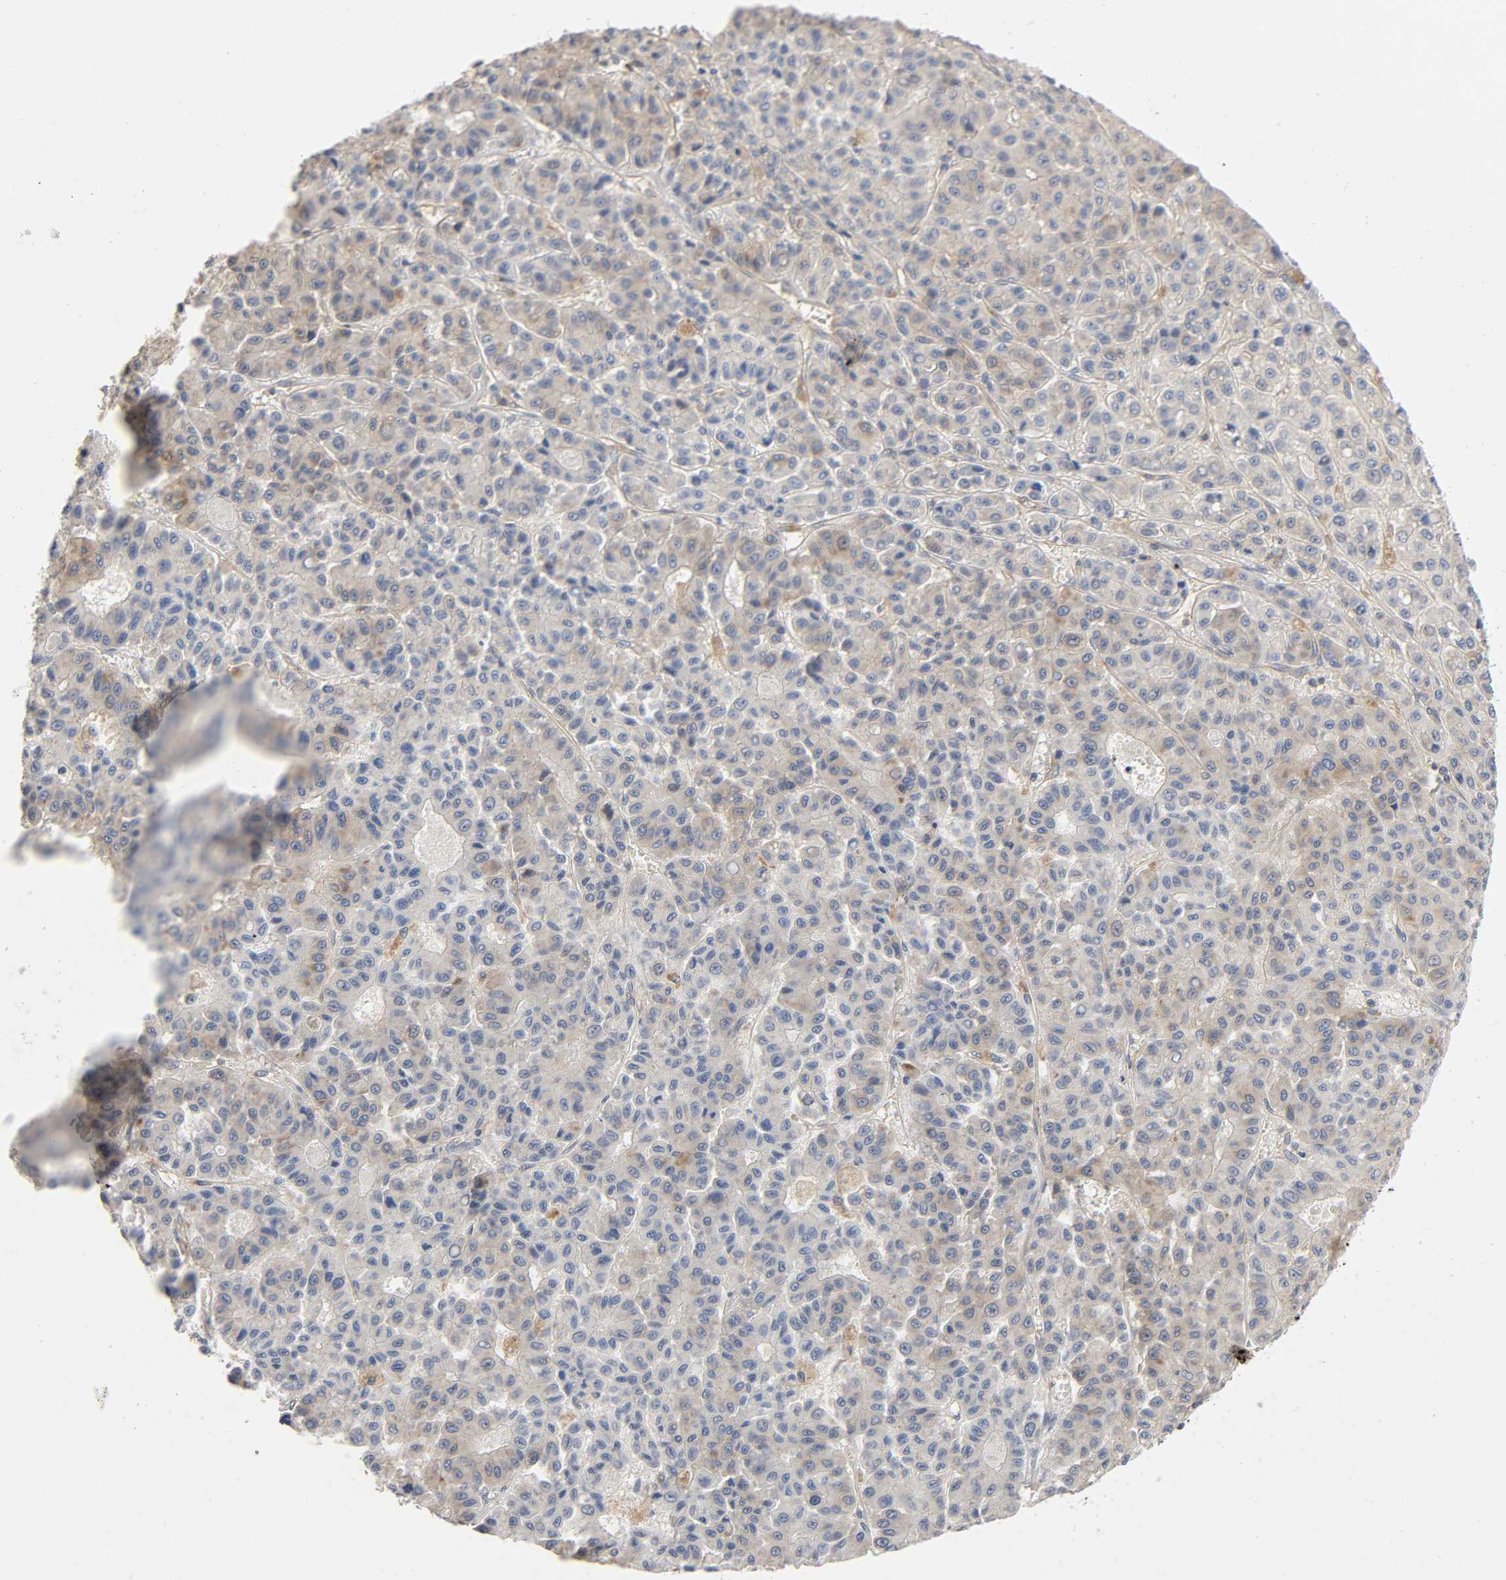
{"staining": {"intensity": "weak", "quantity": "<25%", "location": "cytoplasmic/membranous"}, "tissue": "liver cancer", "cell_type": "Tumor cells", "image_type": "cancer", "snomed": [{"axis": "morphology", "description": "Carcinoma, Hepatocellular, NOS"}, {"axis": "topography", "description": "Liver"}], "caption": "The image demonstrates no significant expression in tumor cells of liver cancer.", "gene": "SCHIP1", "patient": {"sex": "male", "age": 70}}